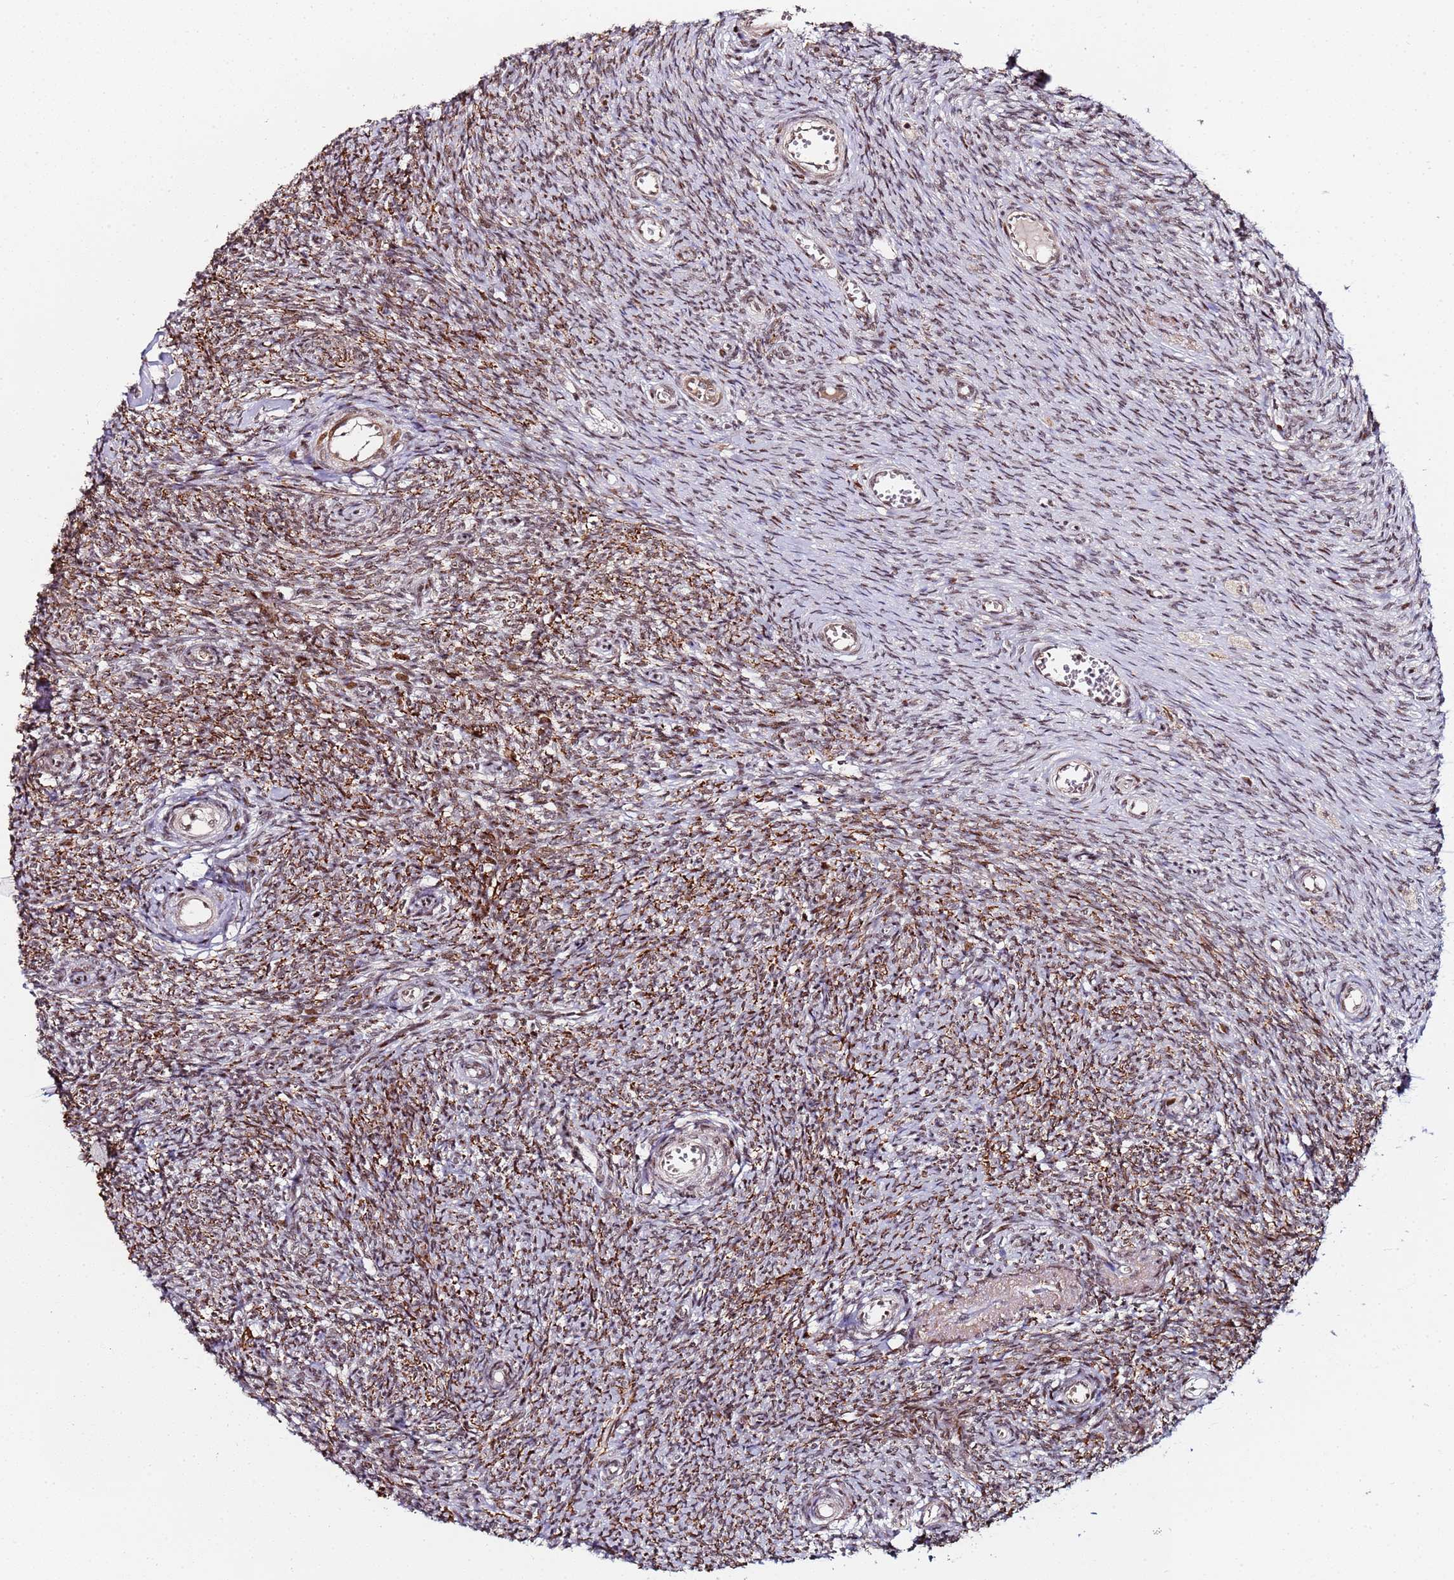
{"staining": {"intensity": "moderate", "quantity": ">75%", "location": "nuclear"}, "tissue": "ovary", "cell_type": "Ovarian stroma cells", "image_type": "normal", "snomed": [{"axis": "morphology", "description": "Normal tissue, NOS"}, {"axis": "topography", "description": "Ovary"}], "caption": "Immunohistochemistry image of unremarkable ovary stained for a protein (brown), which reveals medium levels of moderate nuclear positivity in approximately >75% of ovarian stroma cells.", "gene": "PPM1H", "patient": {"sex": "female", "age": 44}}